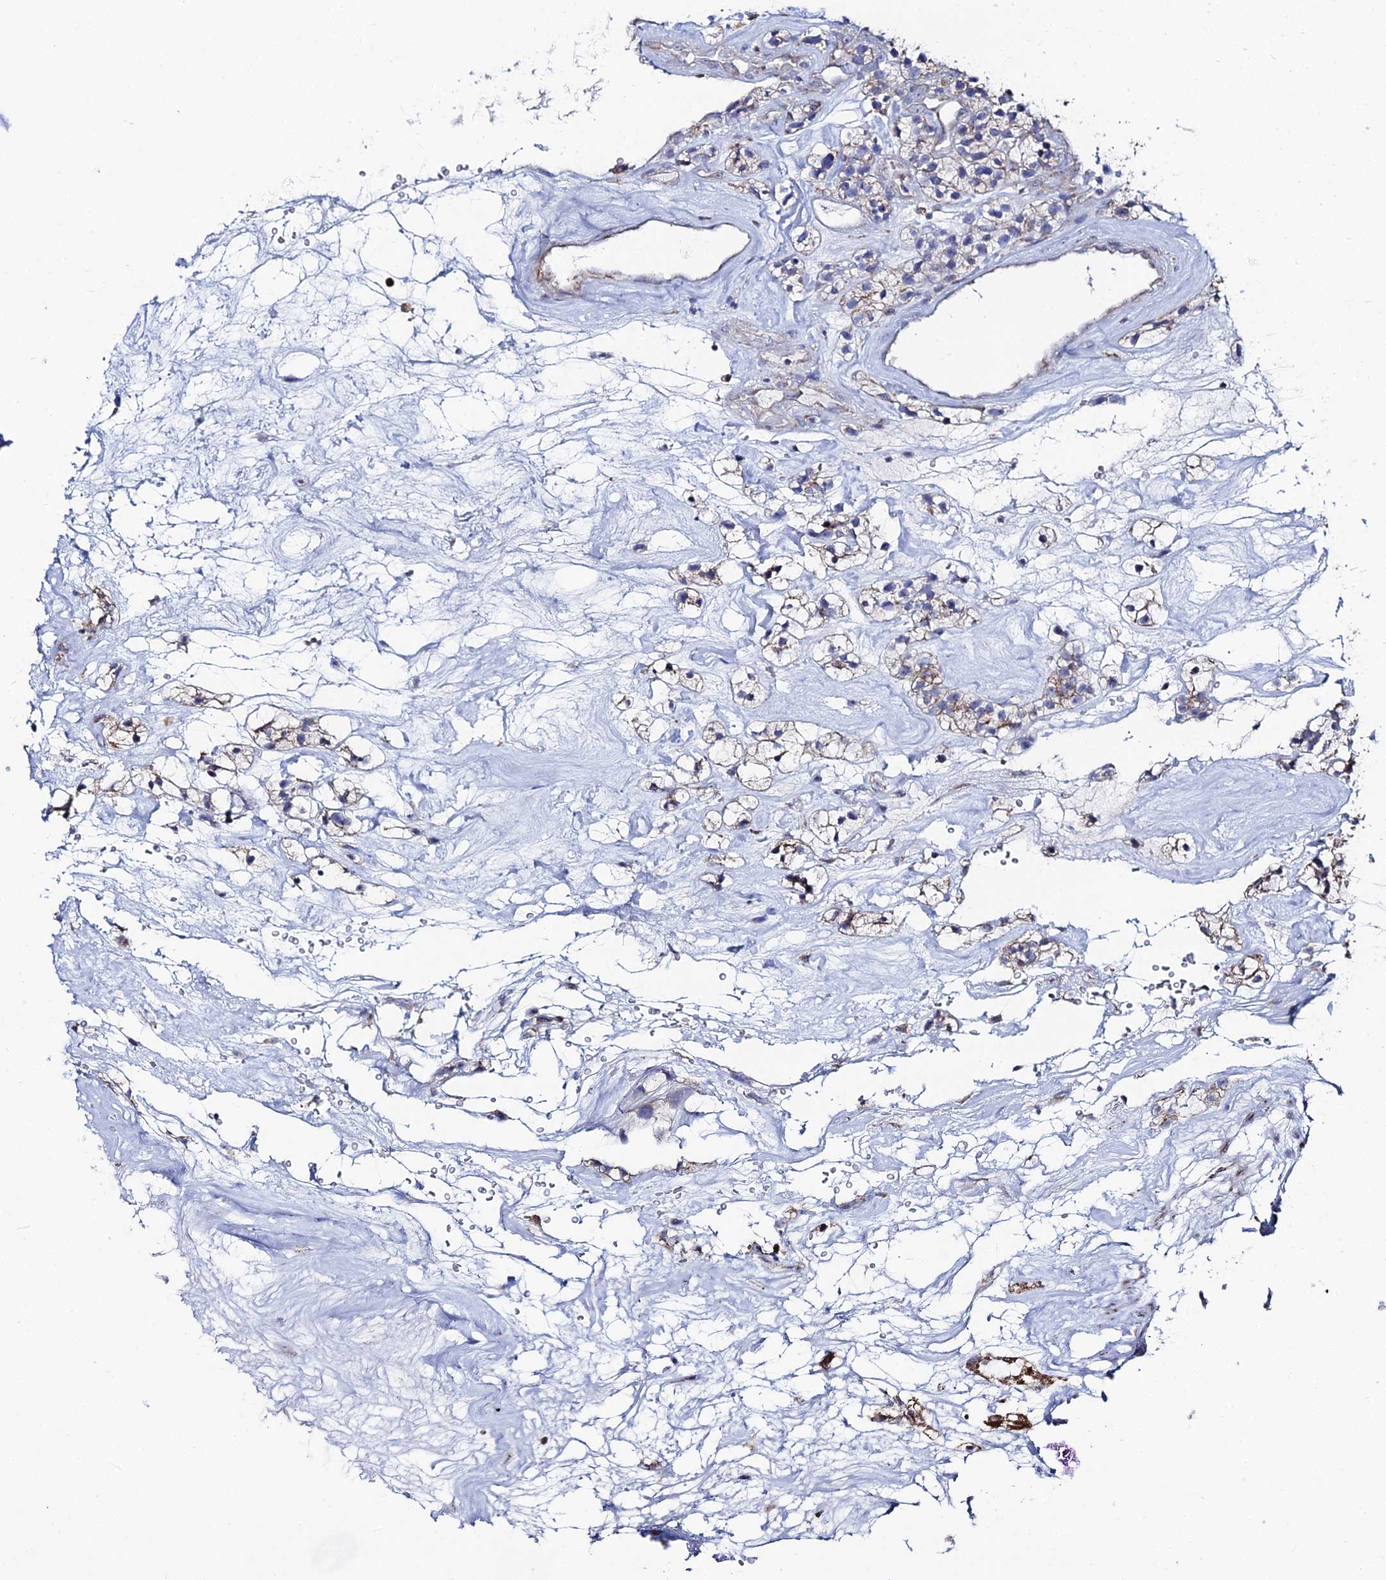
{"staining": {"intensity": "weak", "quantity": "25%-75%", "location": "cytoplasmic/membranous"}, "tissue": "renal cancer", "cell_type": "Tumor cells", "image_type": "cancer", "snomed": [{"axis": "morphology", "description": "Adenocarcinoma, NOS"}, {"axis": "topography", "description": "Kidney"}], "caption": "This histopathology image exhibits IHC staining of human renal cancer (adenocarcinoma), with low weak cytoplasmic/membranous positivity in about 25%-75% of tumor cells.", "gene": "MPC1", "patient": {"sex": "female", "age": 57}}